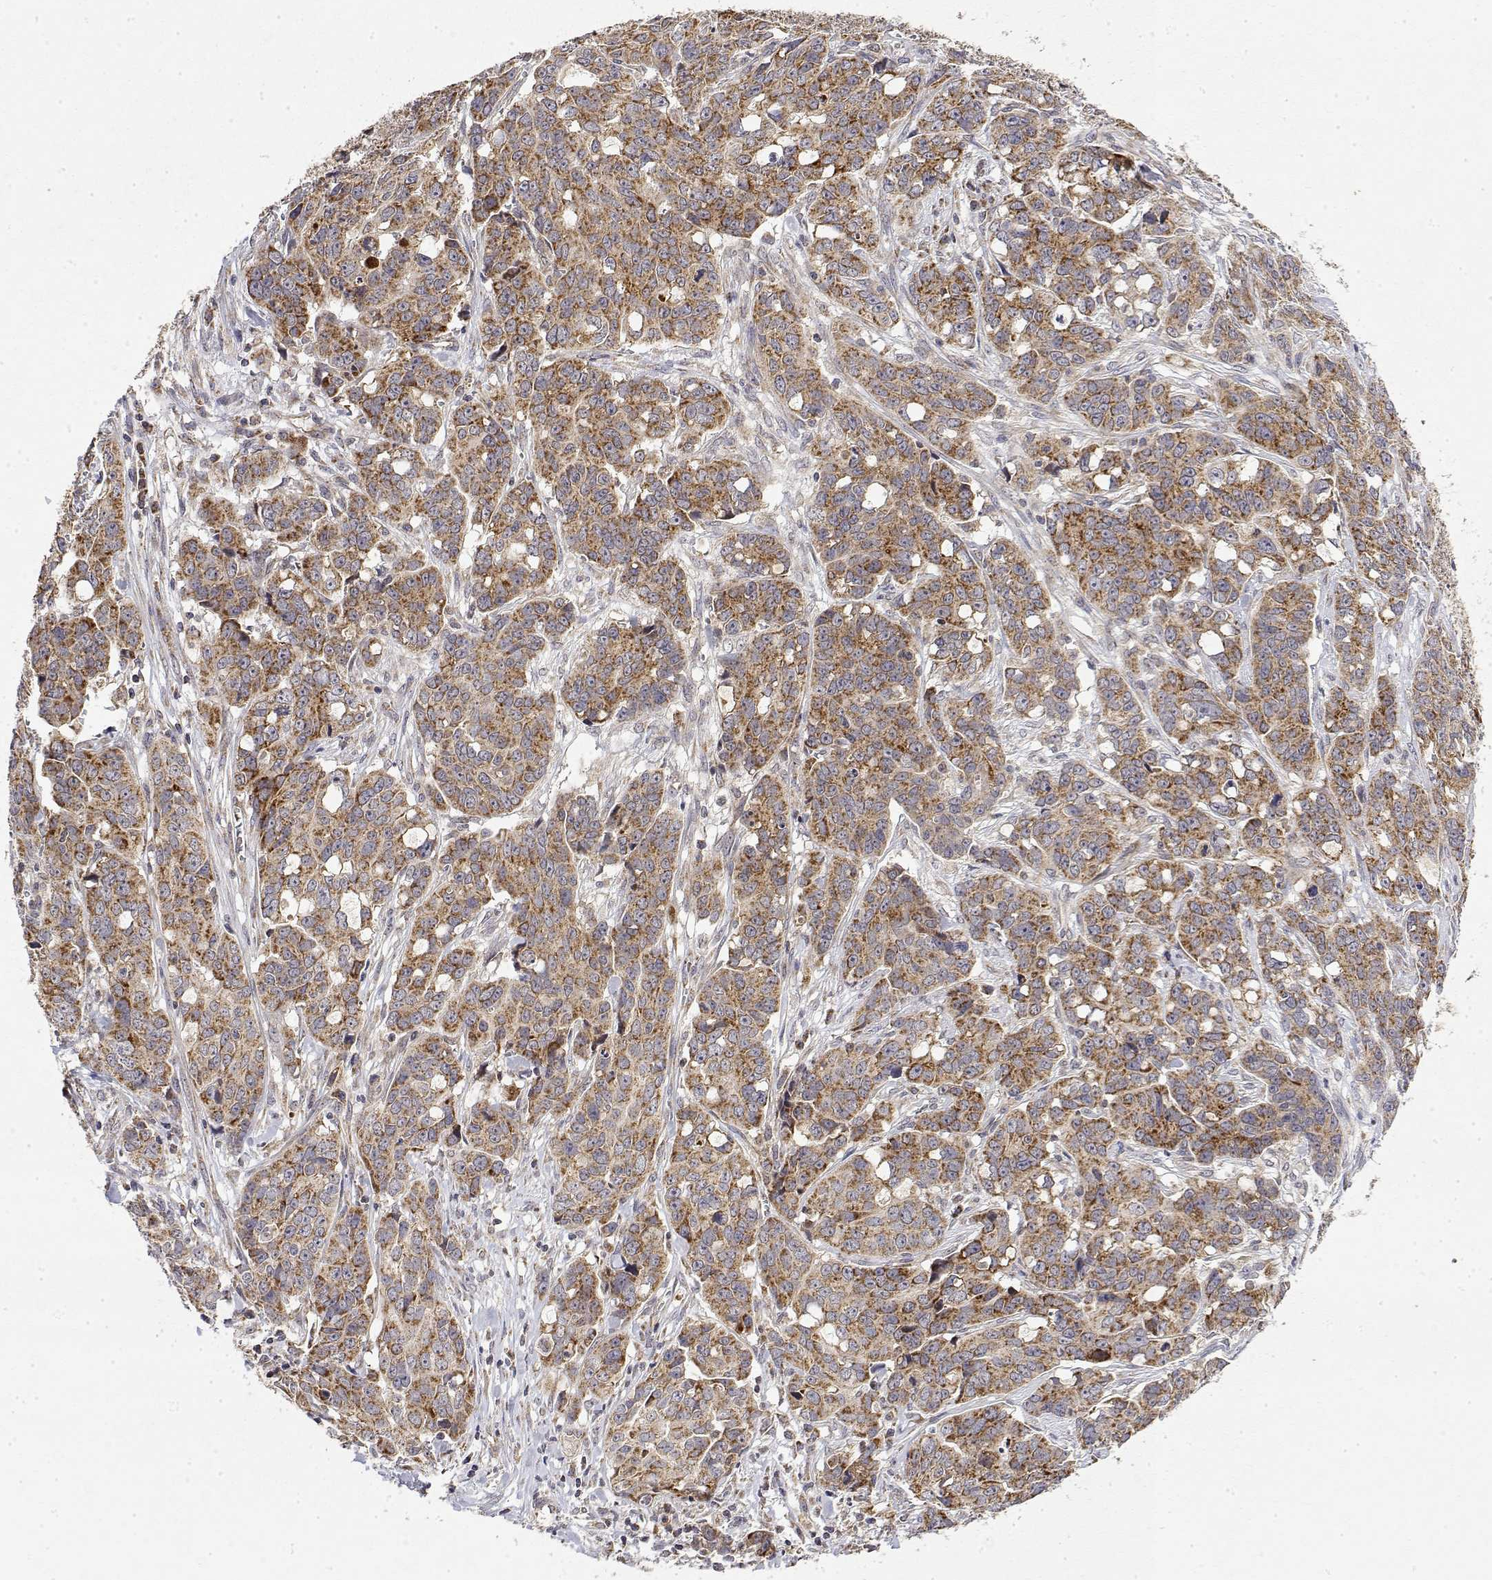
{"staining": {"intensity": "moderate", "quantity": ">75%", "location": "cytoplasmic/membranous"}, "tissue": "ovarian cancer", "cell_type": "Tumor cells", "image_type": "cancer", "snomed": [{"axis": "morphology", "description": "Carcinoma, endometroid"}, {"axis": "topography", "description": "Ovary"}], "caption": "DAB immunohistochemical staining of human ovarian cancer (endometroid carcinoma) reveals moderate cytoplasmic/membranous protein expression in approximately >75% of tumor cells. The staining was performed using DAB (3,3'-diaminobenzidine) to visualize the protein expression in brown, while the nuclei were stained in blue with hematoxylin (Magnification: 20x).", "gene": "GADD45GIP1", "patient": {"sex": "female", "age": 78}}